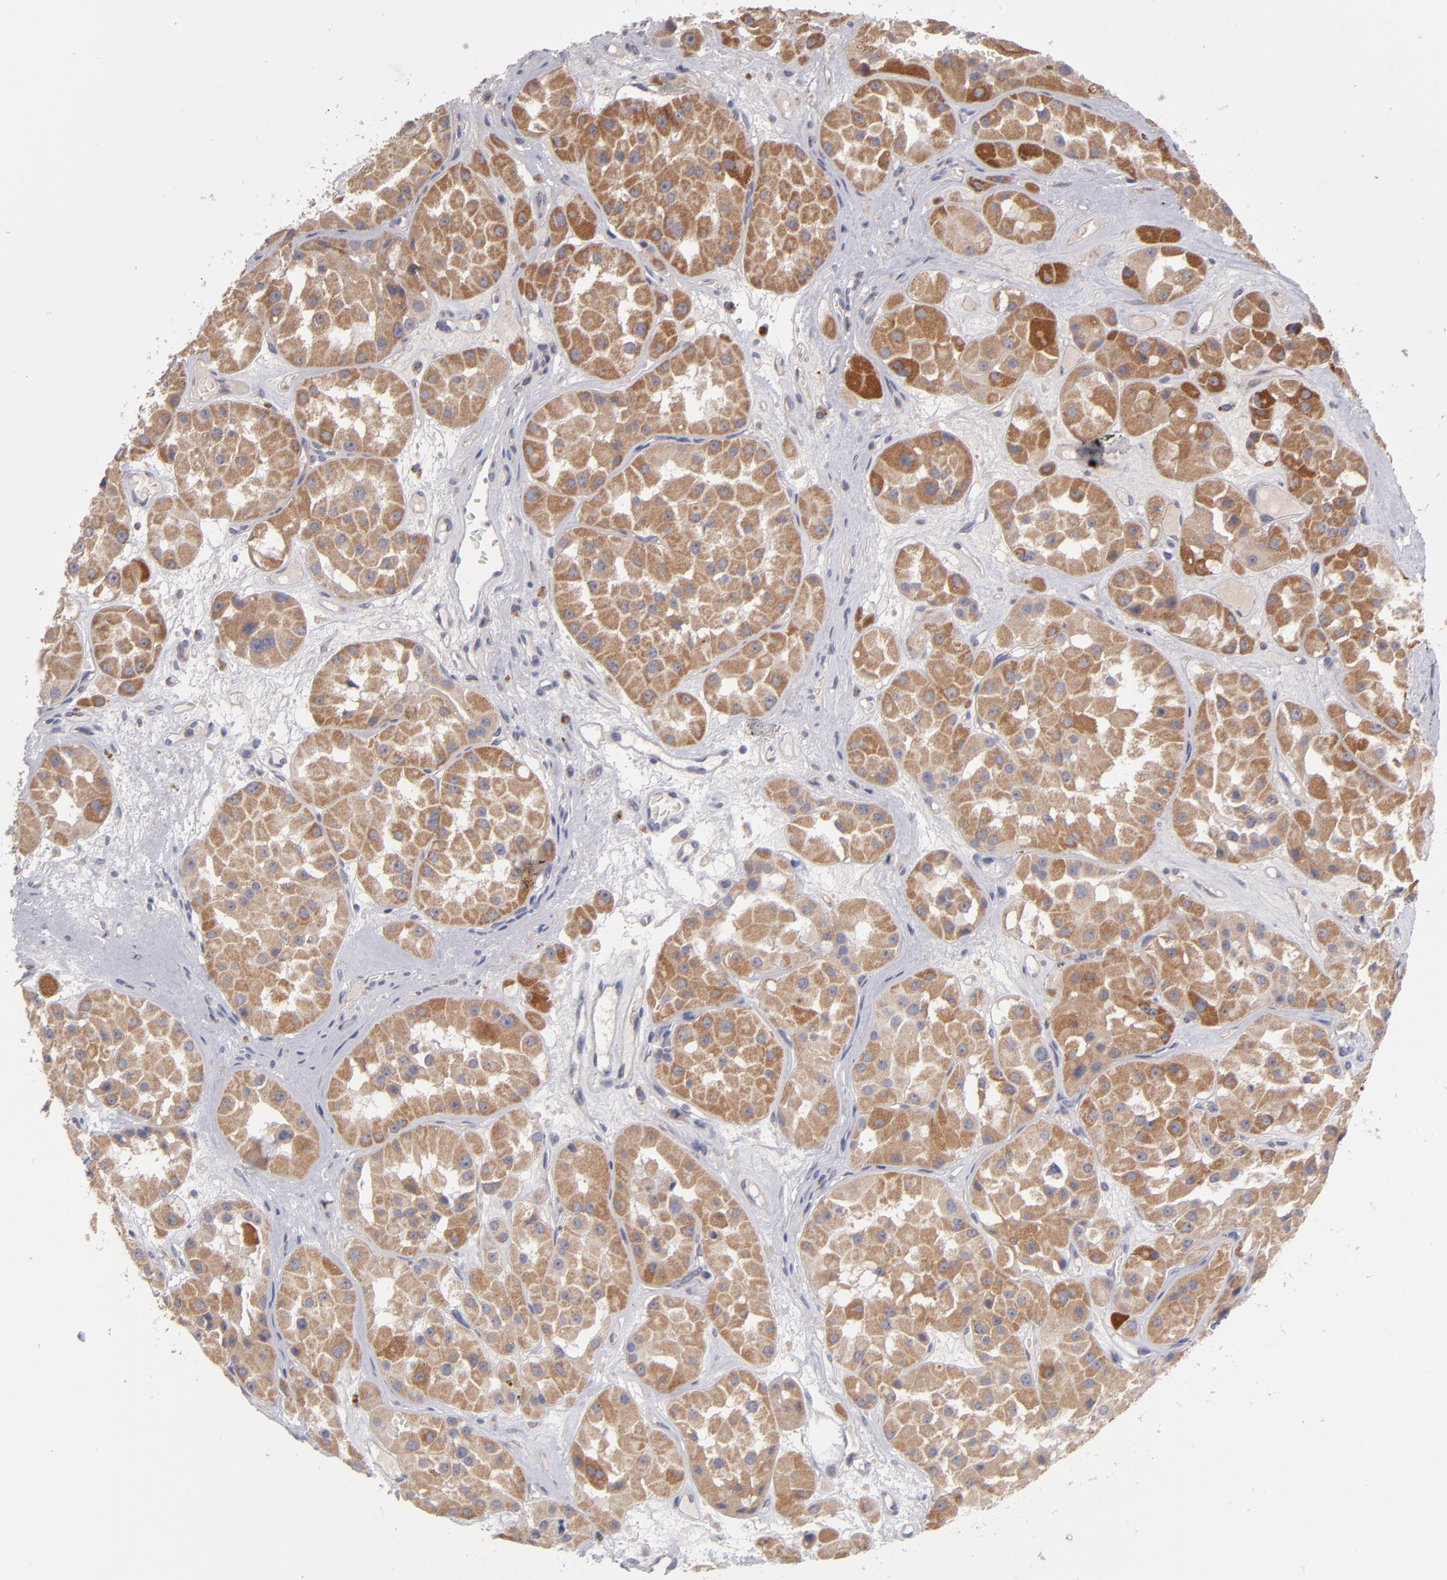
{"staining": {"intensity": "moderate", "quantity": ">75%", "location": "cytoplasmic/membranous"}, "tissue": "renal cancer", "cell_type": "Tumor cells", "image_type": "cancer", "snomed": [{"axis": "morphology", "description": "Adenocarcinoma, uncertain malignant potential"}, {"axis": "topography", "description": "Kidney"}], "caption": "Renal adenocarcinoma,  uncertain malignant potential was stained to show a protein in brown. There is medium levels of moderate cytoplasmic/membranous positivity in about >75% of tumor cells.", "gene": "HCCS", "patient": {"sex": "male", "age": 63}}